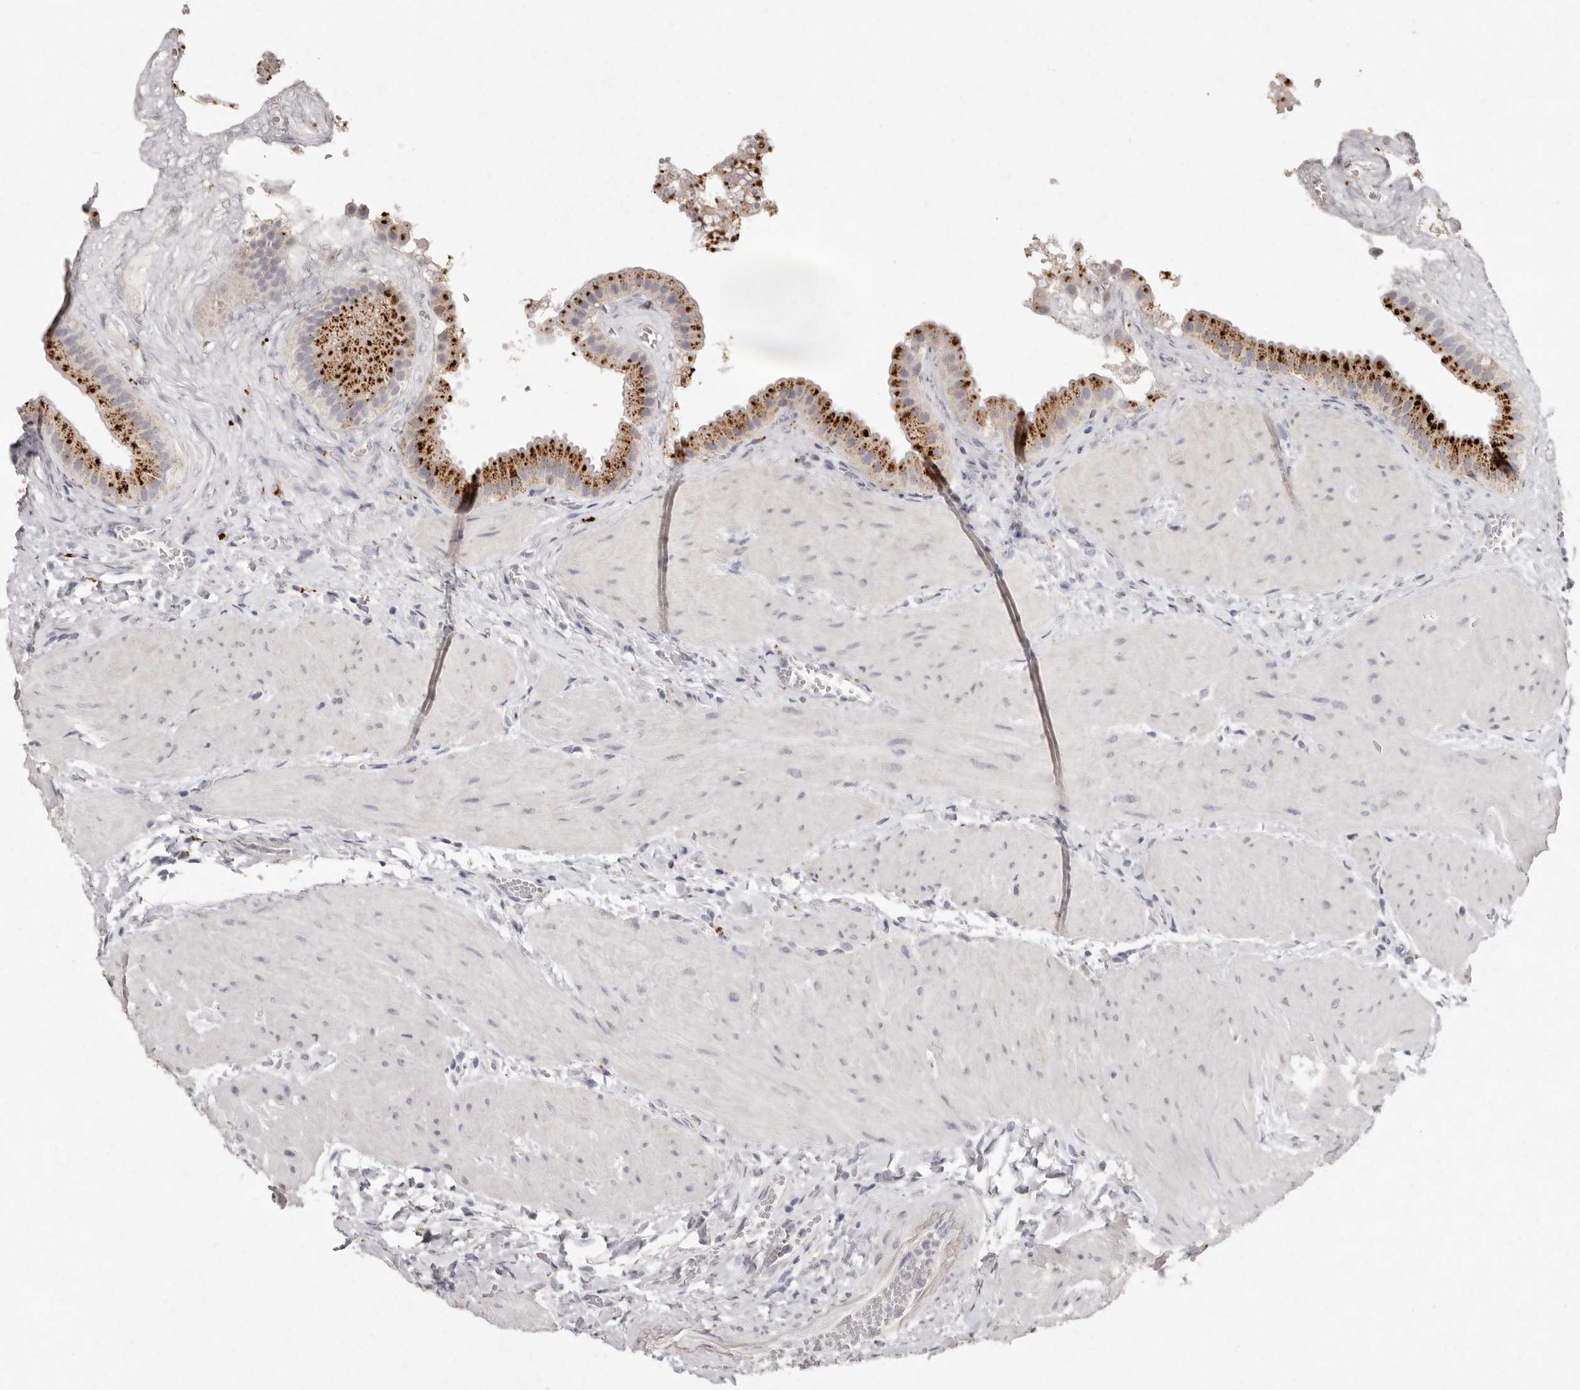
{"staining": {"intensity": "strong", "quantity": ">75%", "location": "cytoplasmic/membranous"}, "tissue": "gallbladder", "cell_type": "Glandular cells", "image_type": "normal", "snomed": [{"axis": "morphology", "description": "Normal tissue, NOS"}, {"axis": "topography", "description": "Gallbladder"}], "caption": "This is a photomicrograph of immunohistochemistry (IHC) staining of unremarkable gallbladder, which shows strong staining in the cytoplasmic/membranous of glandular cells.", "gene": "FAM185A", "patient": {"sex": "male", "age": 55}}